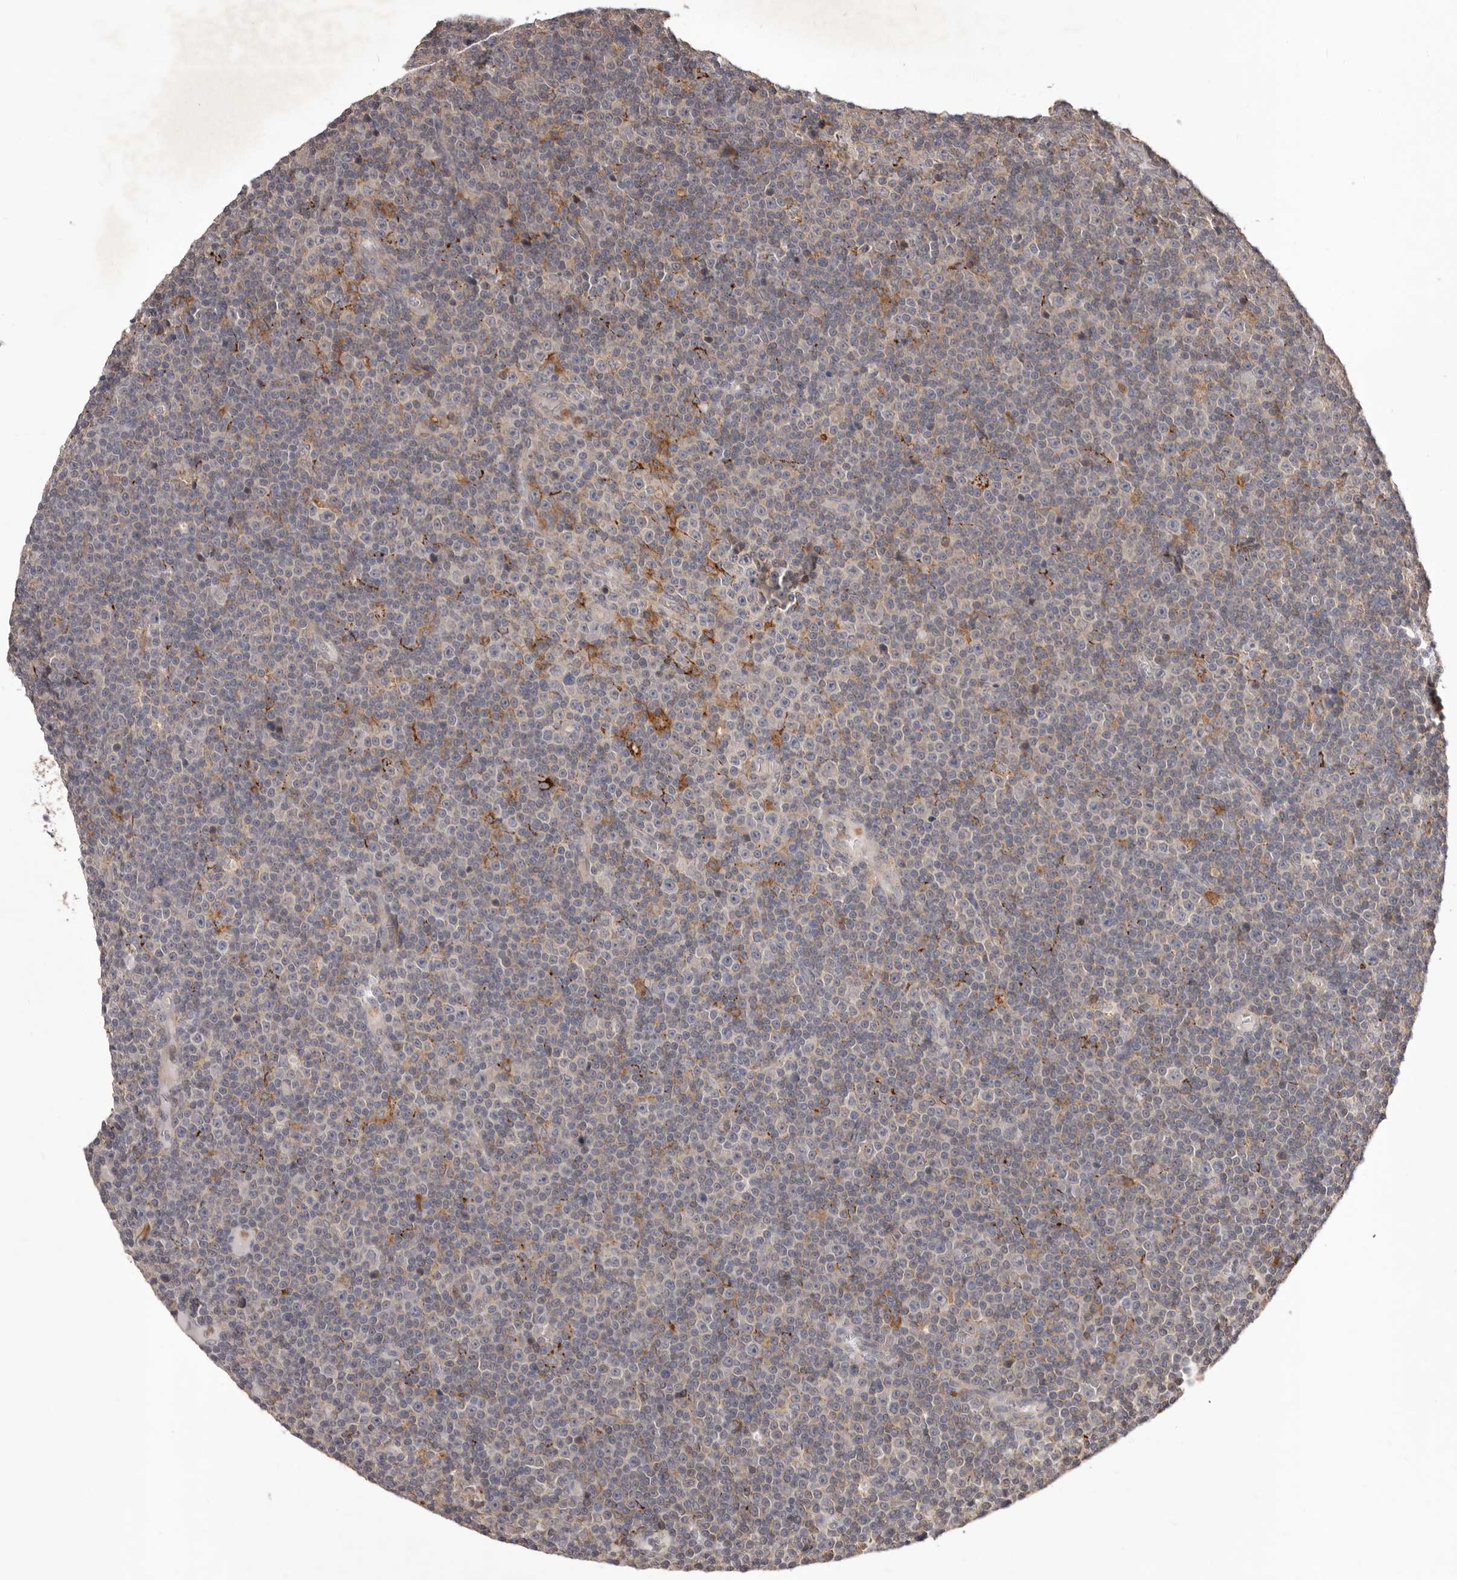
{"staining": {"intensity": "negative", "quantity": "none", "location": "none"}, "tissue": "lymphoma", "cell_type": "Tumor cells", "image_type": "cancer", "snomed": [{"axis": "morphology", "description": "Malignant lymphoma, non-Hodgkin's type, Low grade"}, {"axis": "topography", "description": "Lymph node"}], "caption": "An immunohistochemistry (IHC) photomicrograph of malignant lymphoma, non-Hodgkin's type (low-grade) is shown. There is no staining in tumor cells of malignant lymphoma, non-Hodgkin's type (low-grade). Nuclei are stained in blue.", "gene": "GLIPR2", "patient": {"sex": "female", "age": 67}}